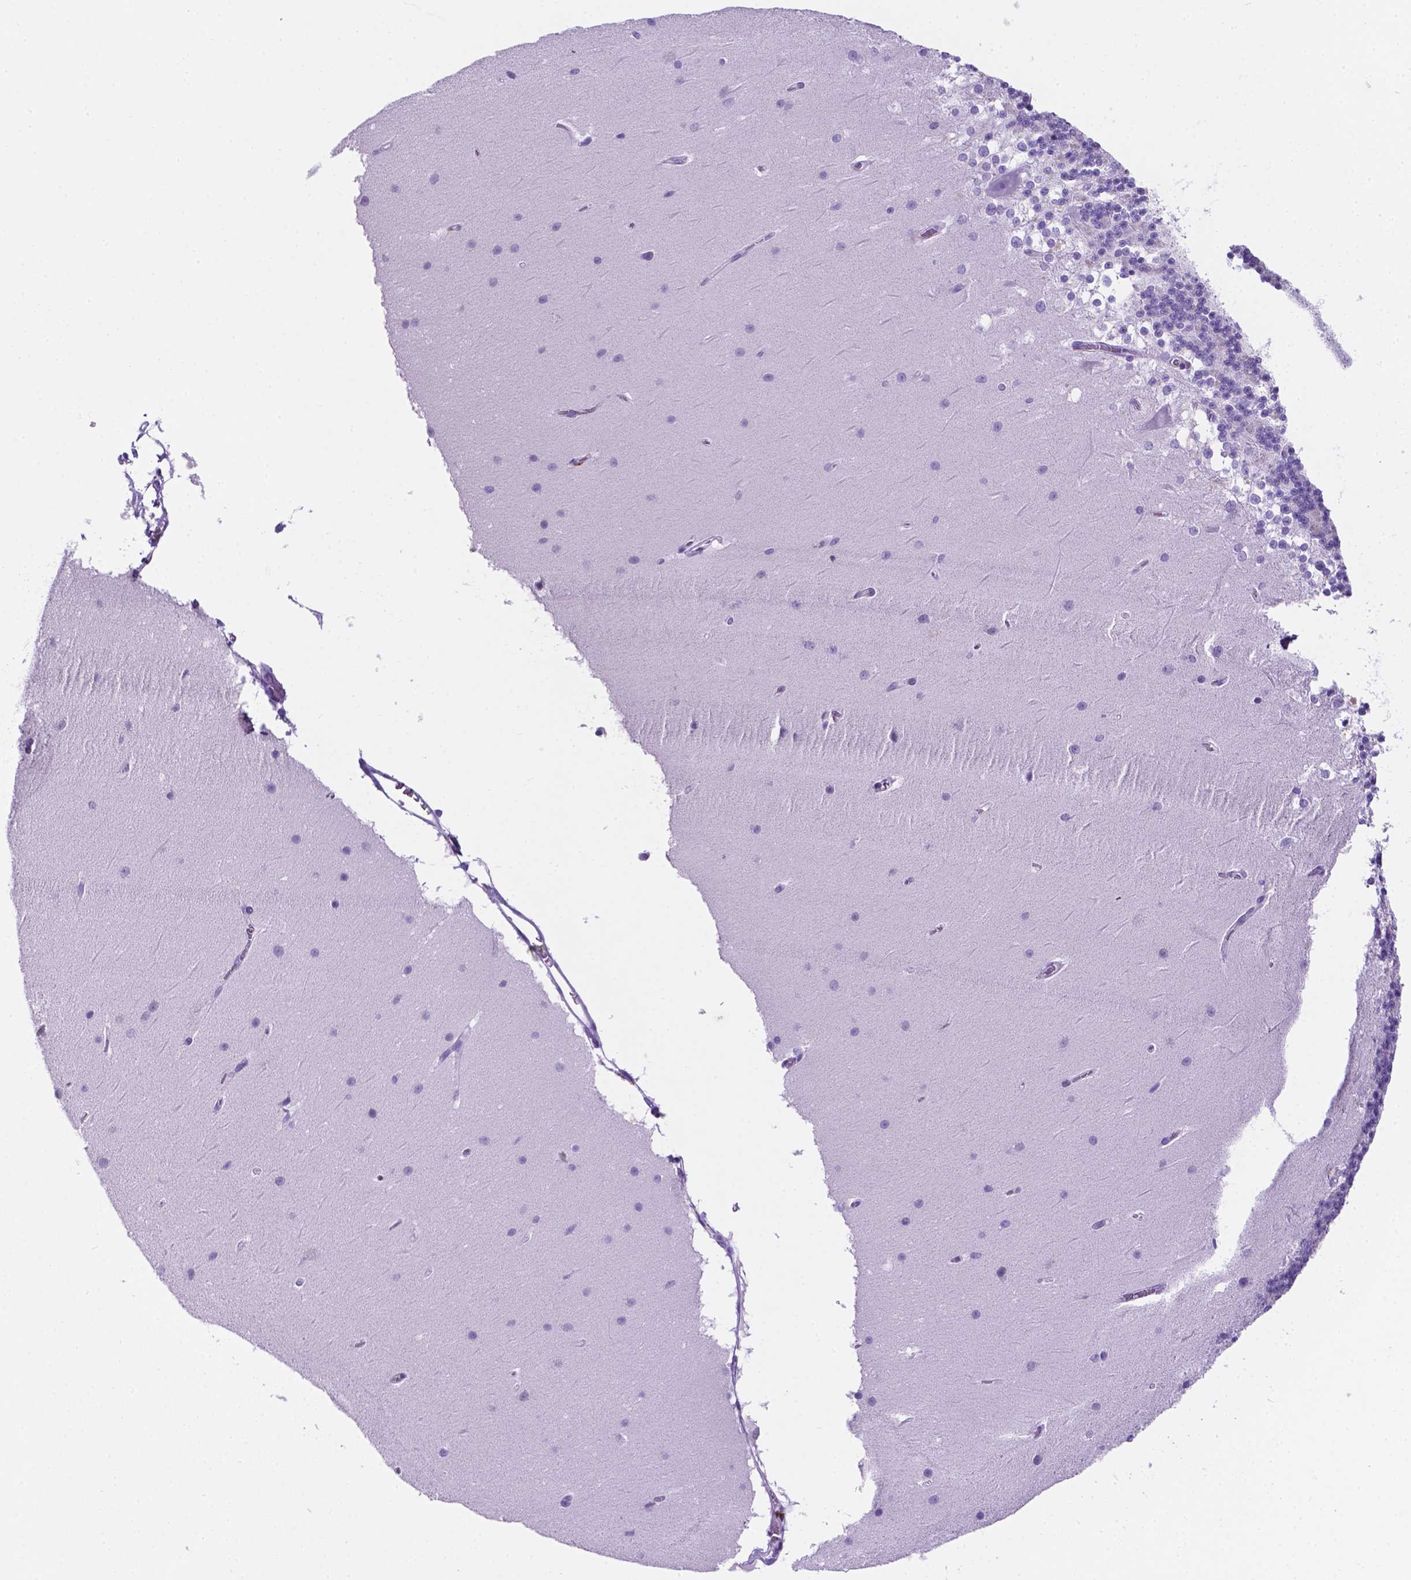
{"staining": {"intensity": "negative", "quantity": "none", "location": "none"}, "tissue": "cerebellum", "cell_type": "Cells in granular layer", "image_type": "normal", "snomed": [{"axis": "morphology", "description": "Normal tissue, NOS"}, {"axis": "topography", "description": "Cerebellum"}], "caption": "High power microscopy photomicrograph of an immunohistochemistry (IHC) micrograph of unremarkable cerebellum, revealing no significant expression in cells in granular layer. (Immunohistochemistry, brightfield microscopy, high magnification).", "gene": "C17orf107", "patient": {"sex": "female", "age": 19}}